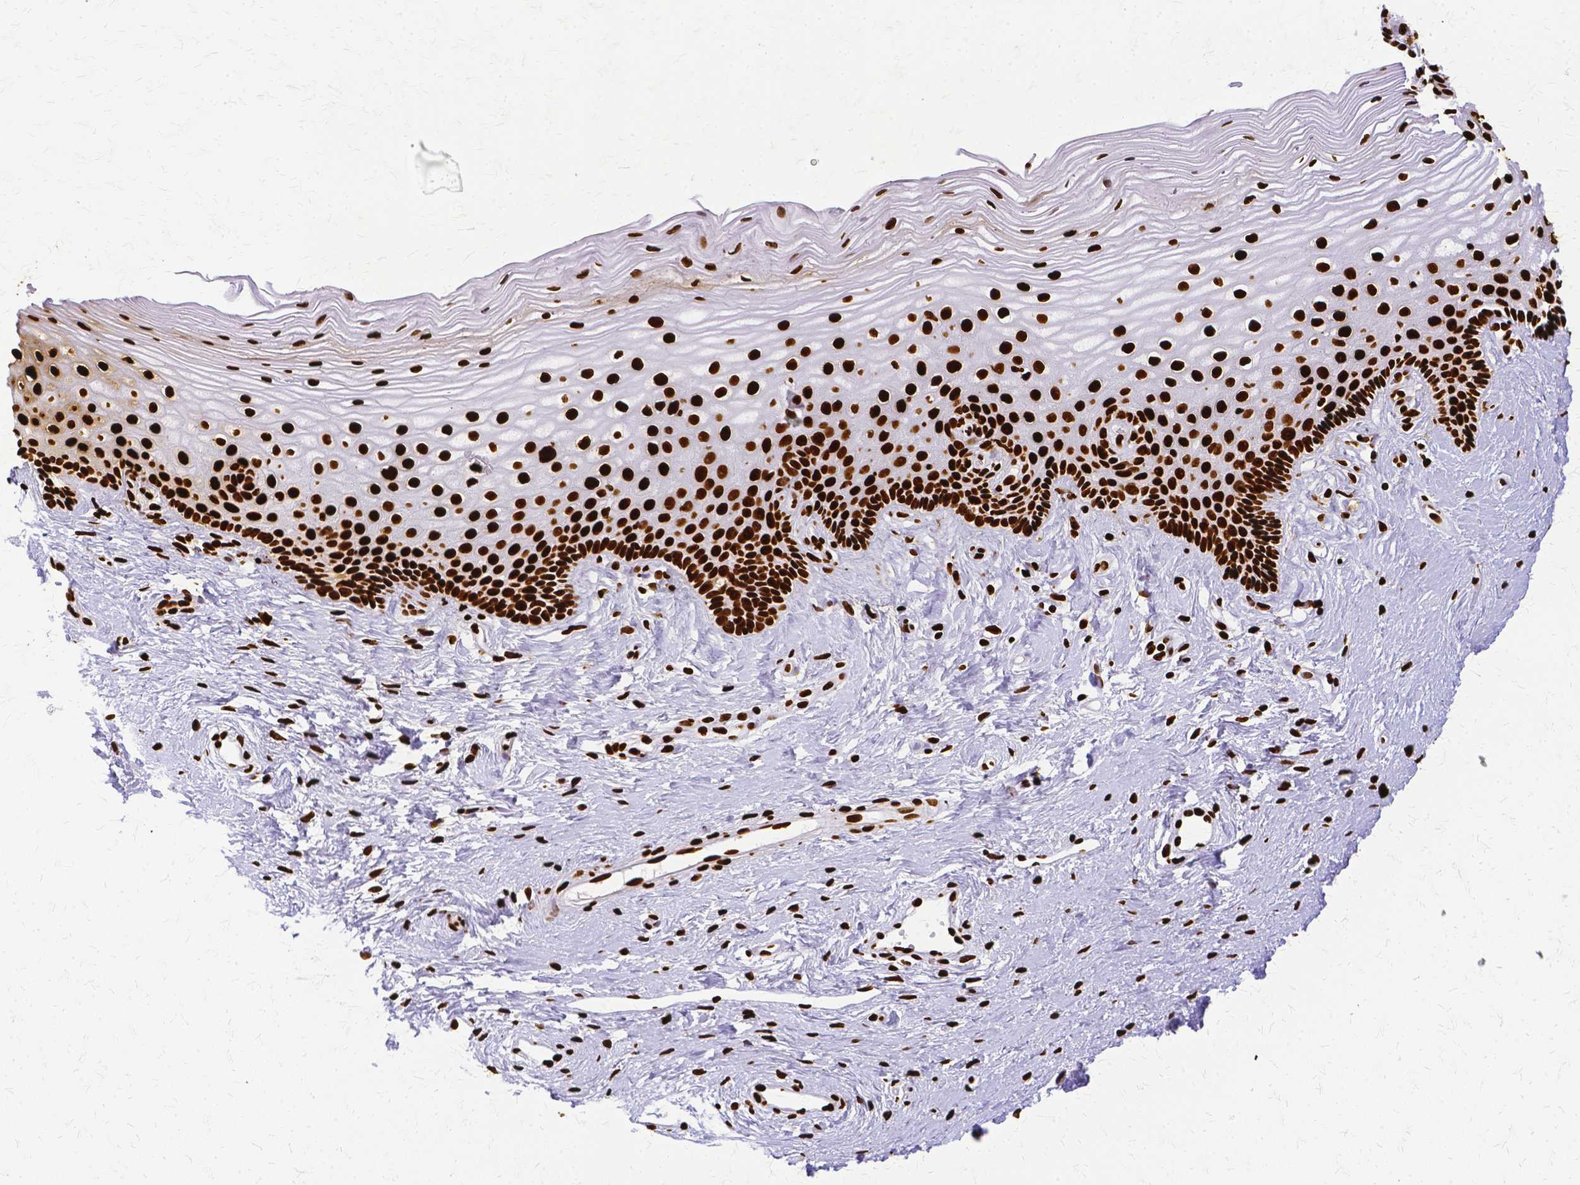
{"staining": {"intensity": "strong", "quantity": ">75%", "location": "nuclear"}, "tissue": "cervix", "cell_type": "Glandular cells", "image_type": "normal", "snomed": [{"axis": "morphology", "description": "Normal tissue, NOS"}, {"axis": "topography", "description": "Cervix"}], "caption": "Immunohistochemistry (IHC) of unremarkable cervix displays high levels of strong nuclear positivity in approximately >75% of glandular cells. The staining is performed using DAB brown chromogen to label protein expression. The nuclei are counter-stained blue using hematoxylin.", "gene": "SFPQ", "patient": {"sex": "female", "age": 40}}